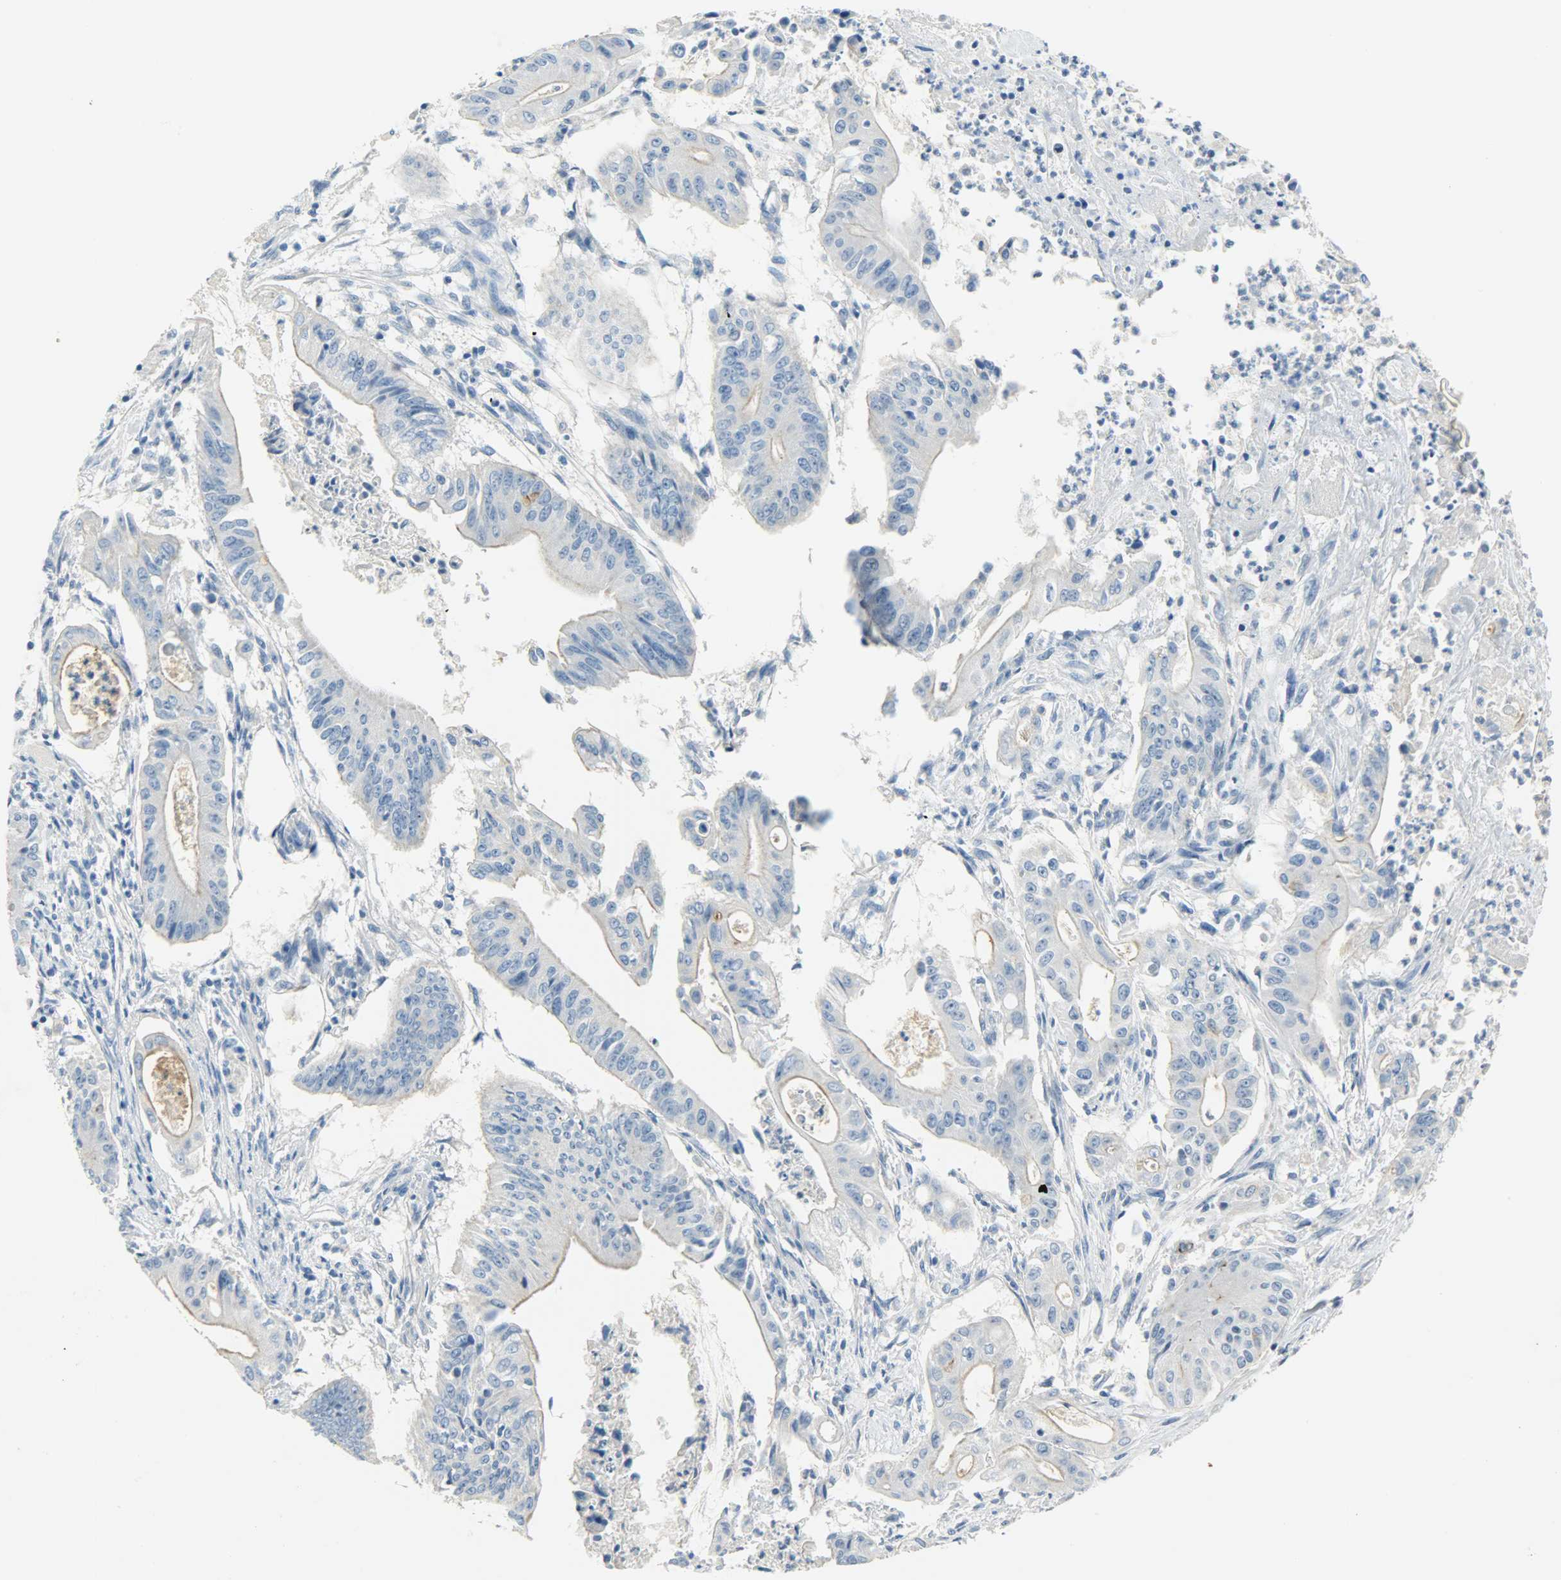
{"staining": {"intensity": "weak", "quantity": "25%-75%", "location": "cytoplasmic/membranous"}, "tissue": "pancreatic cancer", "cell_type": "Tumor cells", "image_type": "cancer", "snomed": [{"axis": "morphology", "description": "Normal tissue, NOS"}, {"axis": "topography", "description": "Lymph node"}], "caption": "Protein expression analysis of human pancreatic cancer reveals weak cytoplasmic/membranous expression in about 25%-75% of tumor cells.", "gene": "PROM1", "patient": {"sex": "male", "age": 62}}